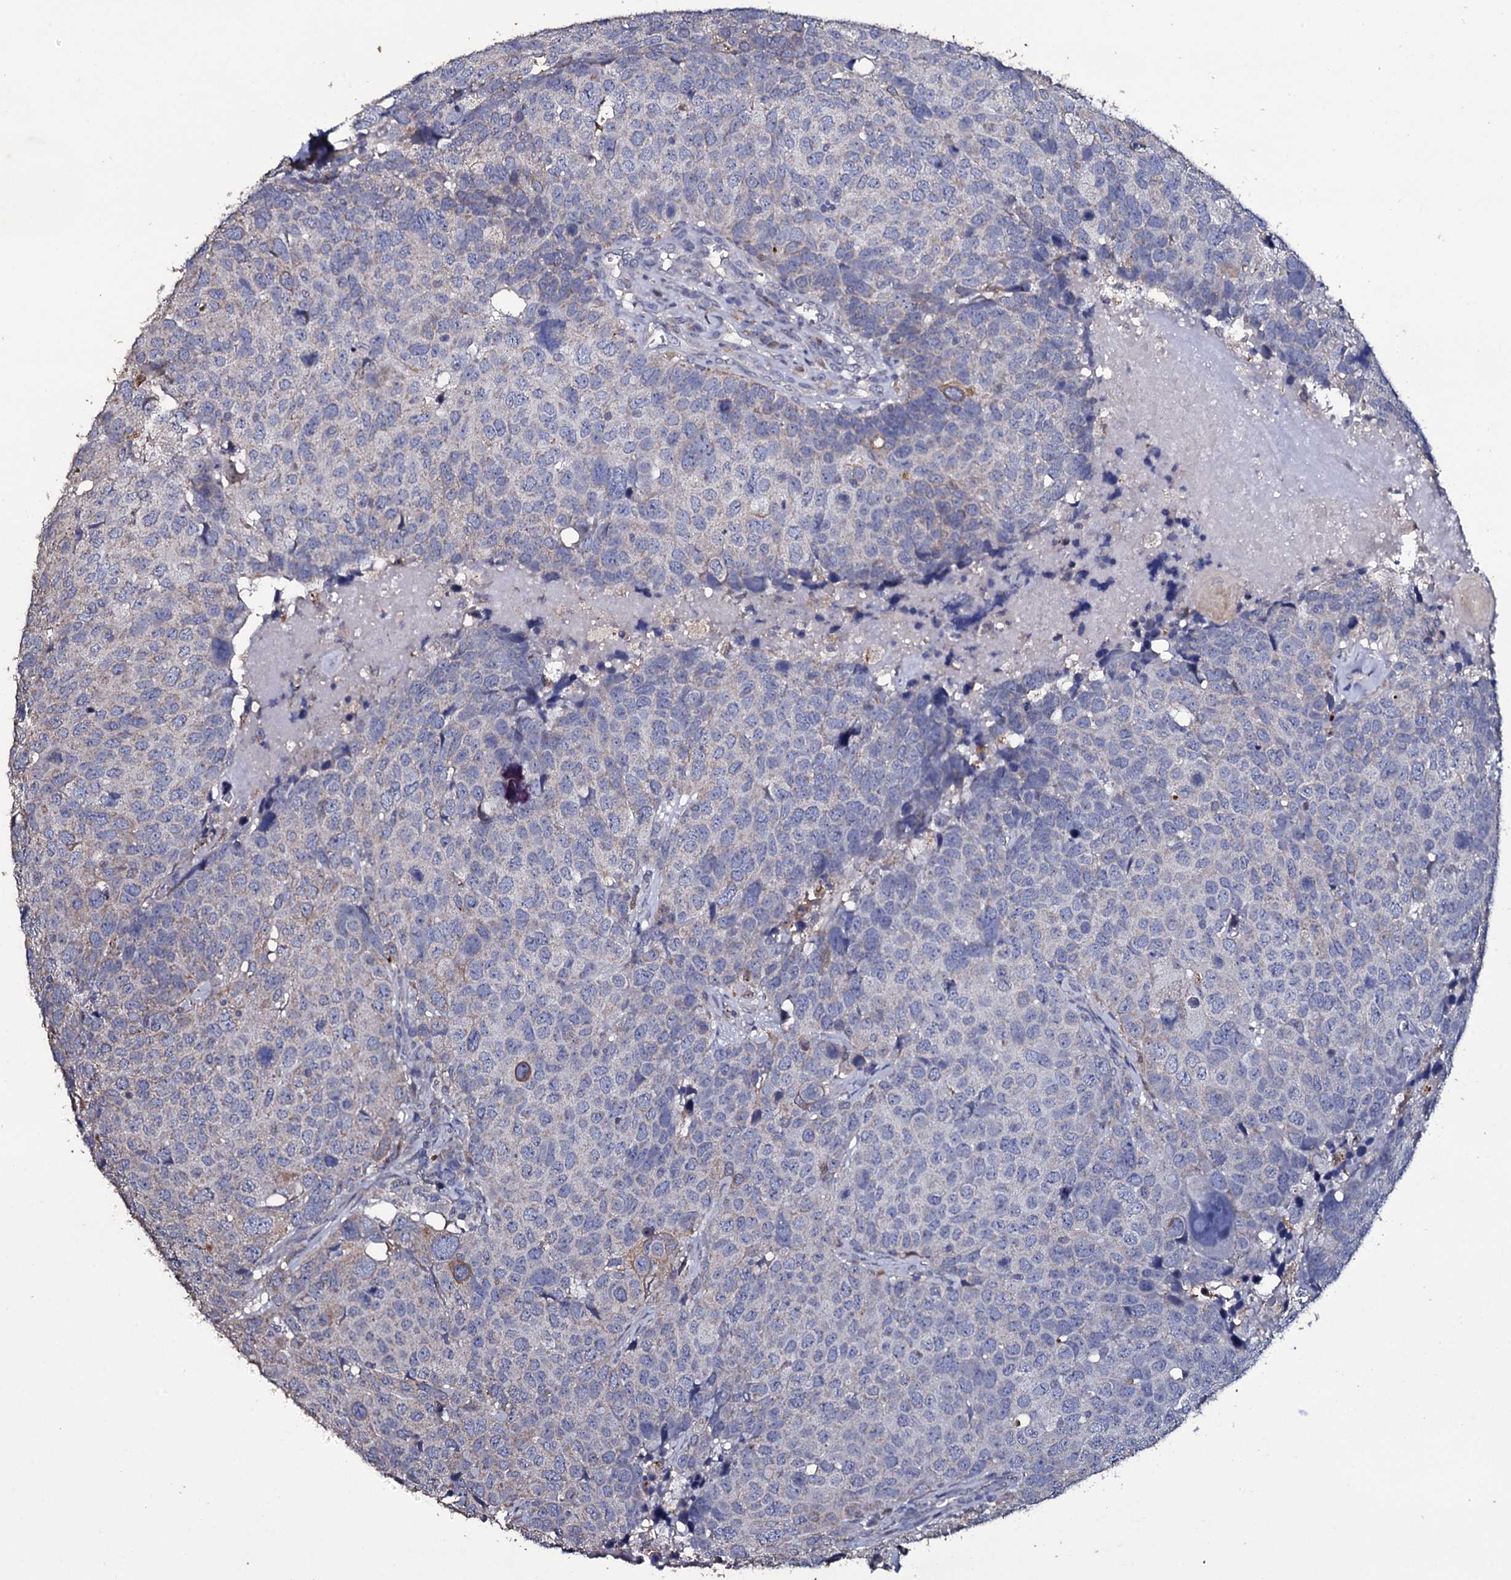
{"staining": {"intensity": "weak", "quantity": "<25%", "location": "cytoplasmic/membranous"}, "tissue": "head and neck cancer", "cell_type": "Tumor cells", "image_type": "cancer", "snomed": [{"axis": "morphology", "description": "Squamous cell carcinoma, NOS"}, {"axis": "topography", "description": "Head-Neck"}], "caption": "High power microscopy image of an immunohistochemistry (IHC) photomicrograph of head and neck squamous cell carcinoma, revealing no significant positivity in tumor cells.", "gene": "CRYL1", "patient": {"sex": "male", "age": 66}}